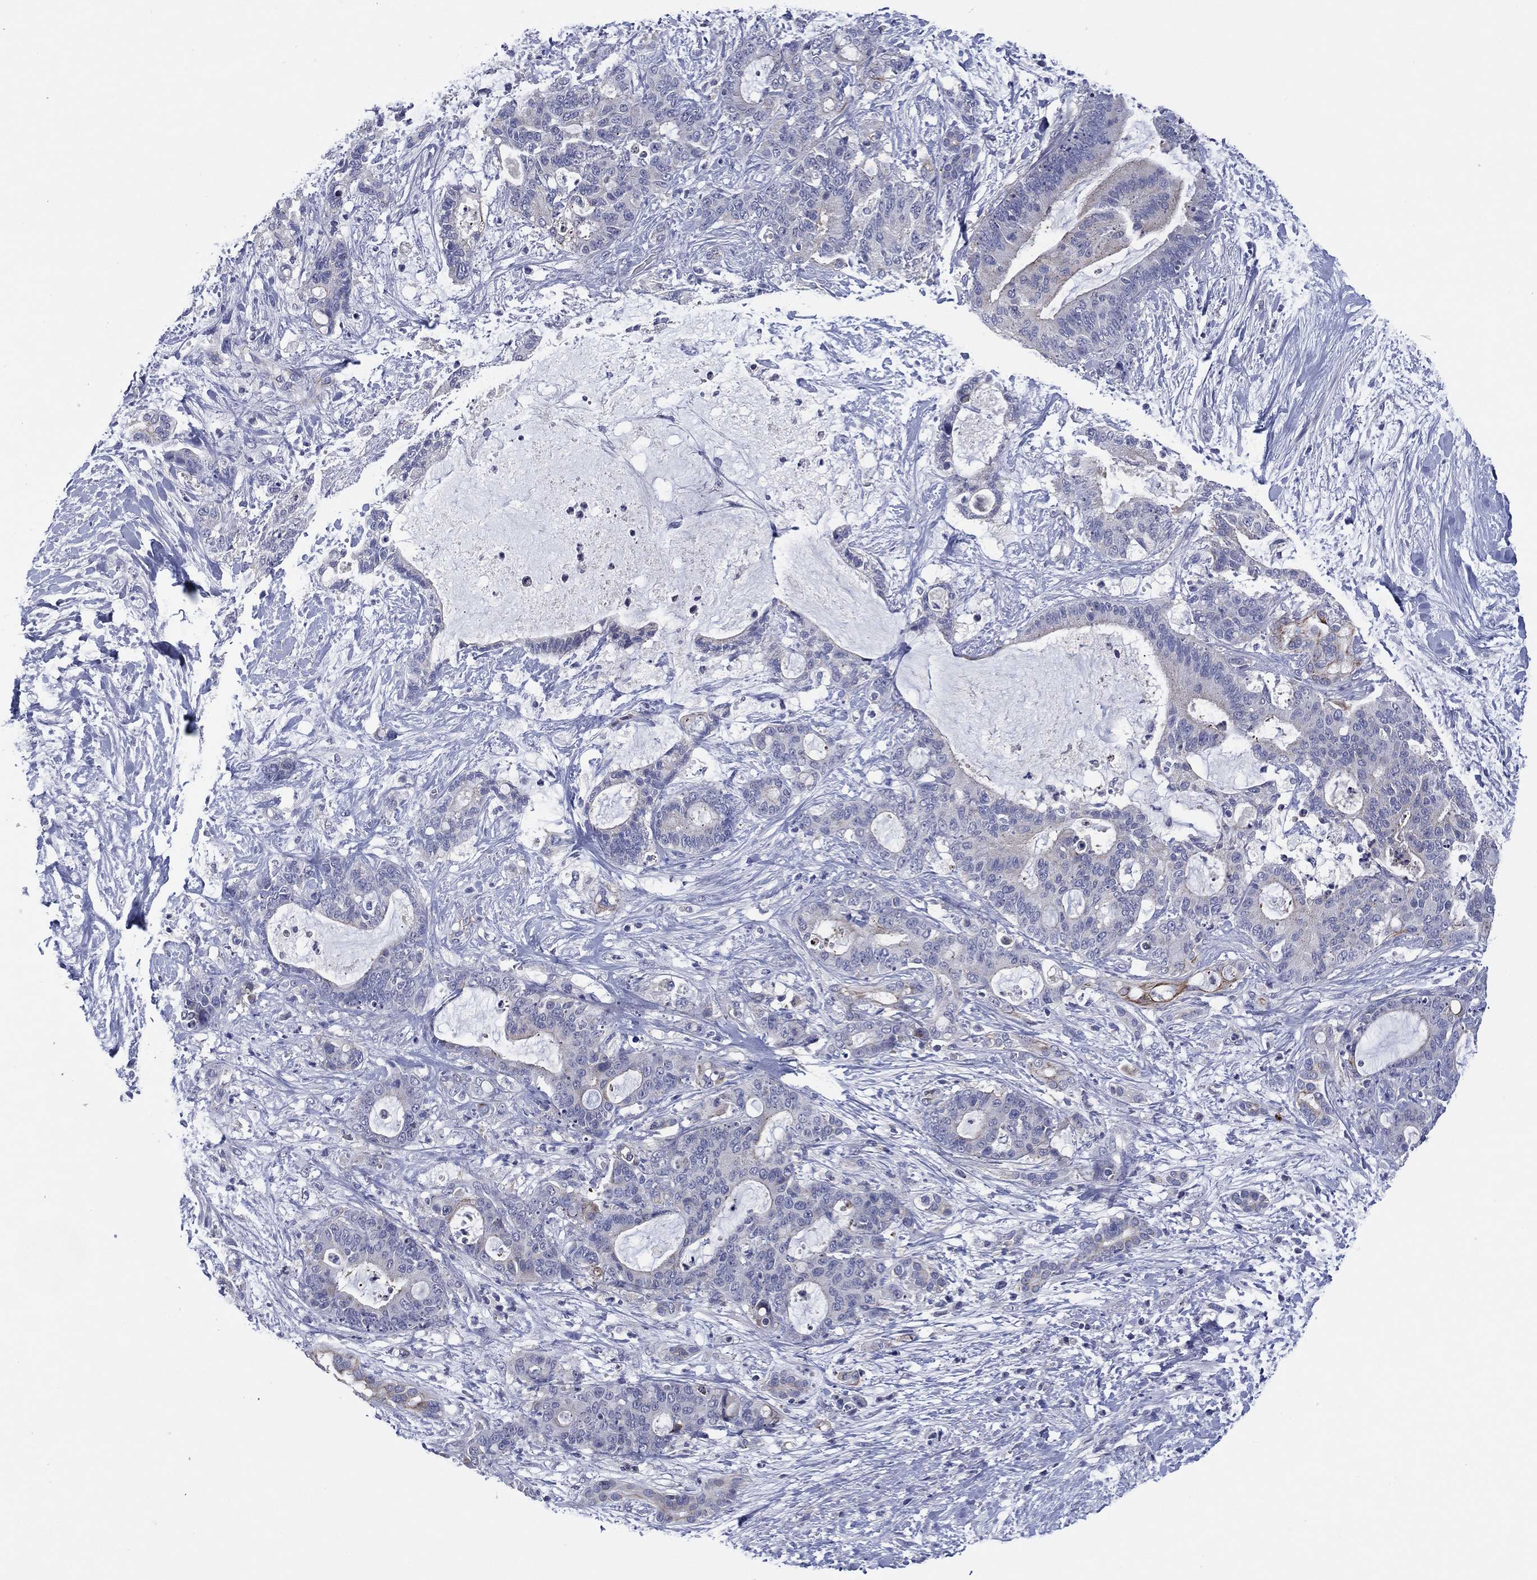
{"staining": {"intensity": "moderate", "quantity": "<25%", "location": "cytoplasmic/membranous"}, "tissue": "liver cancer", "cell_type": "Tumor cells", "image_type": "cancer", "snomed": [{"axis": "morphology", "description": "Cholangiocarcinoma"}, {"axis": "topography", "description": "Liver"}], "caption": "This micrograph reveals immunohistochemistry staining of cholangiocarcinoma (liver), with low moderate cytoplasmic/membranous positivity in about <25% of tumor cells.", "gene": "TRIM31", "patient": {"sex": "female", "age": 73}}